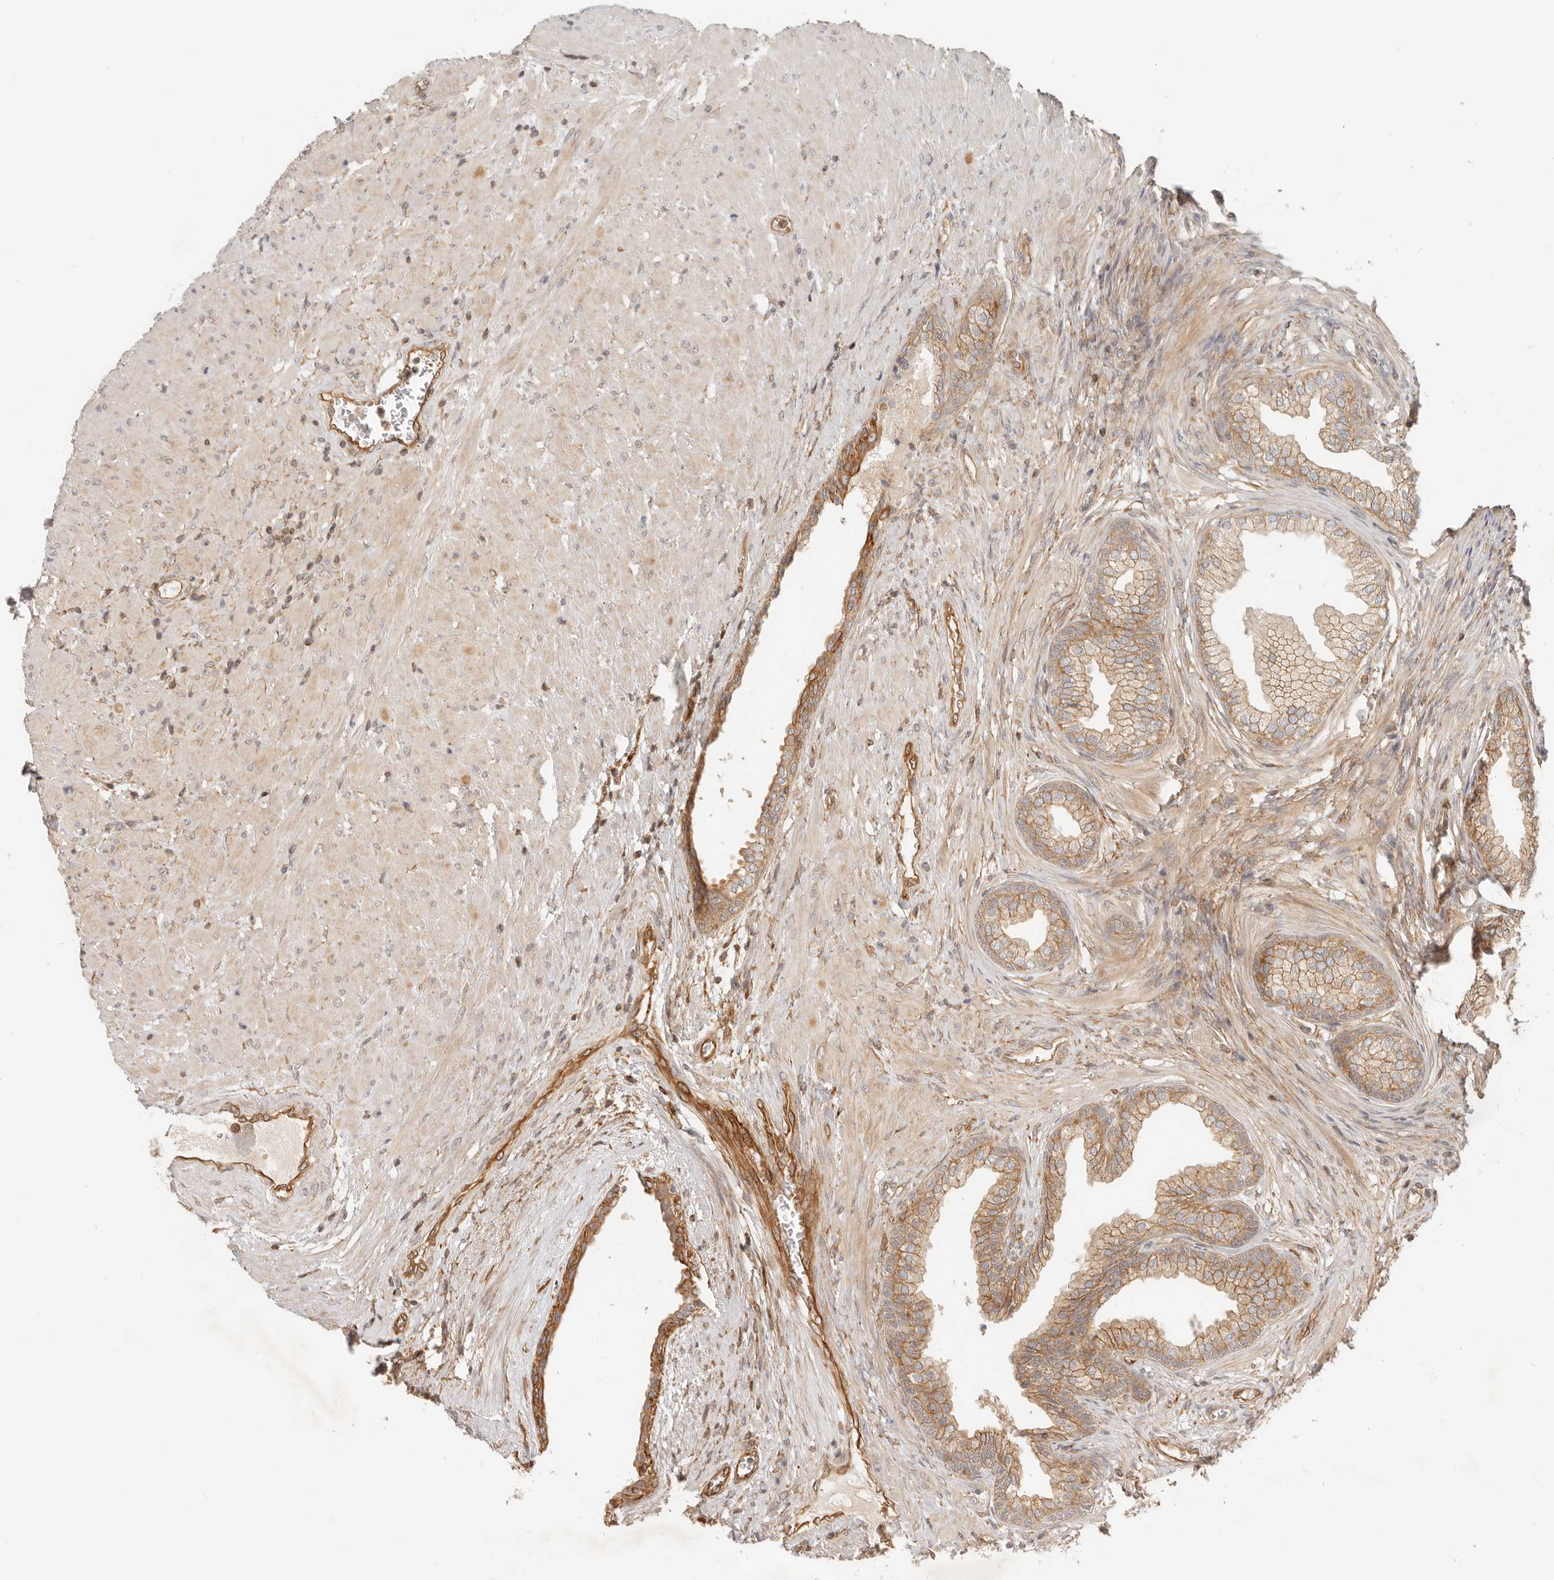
{"staining": {"intensity": "moderate", "quantity": ">75%", "location": "cytoplasmic/membranous"}, "tissue": "prostate", "cell_type": "Glandular cells", "image_type": "normal", "snomed": [{"axis": "morphology", "description": "Normal tissue, NOS"}, {"axis": "topography", "description": "Prostate"}], "caption": "Immunohistochemistry photomicrograph of unremarkable prostate stained for a protein (brown), which shows medium levels of moderate cytoplasmic/membranous positivity in about >75% of glandular cells.", "gene": "UFSP1", "patient": {"sex": "male", "age": 76}}